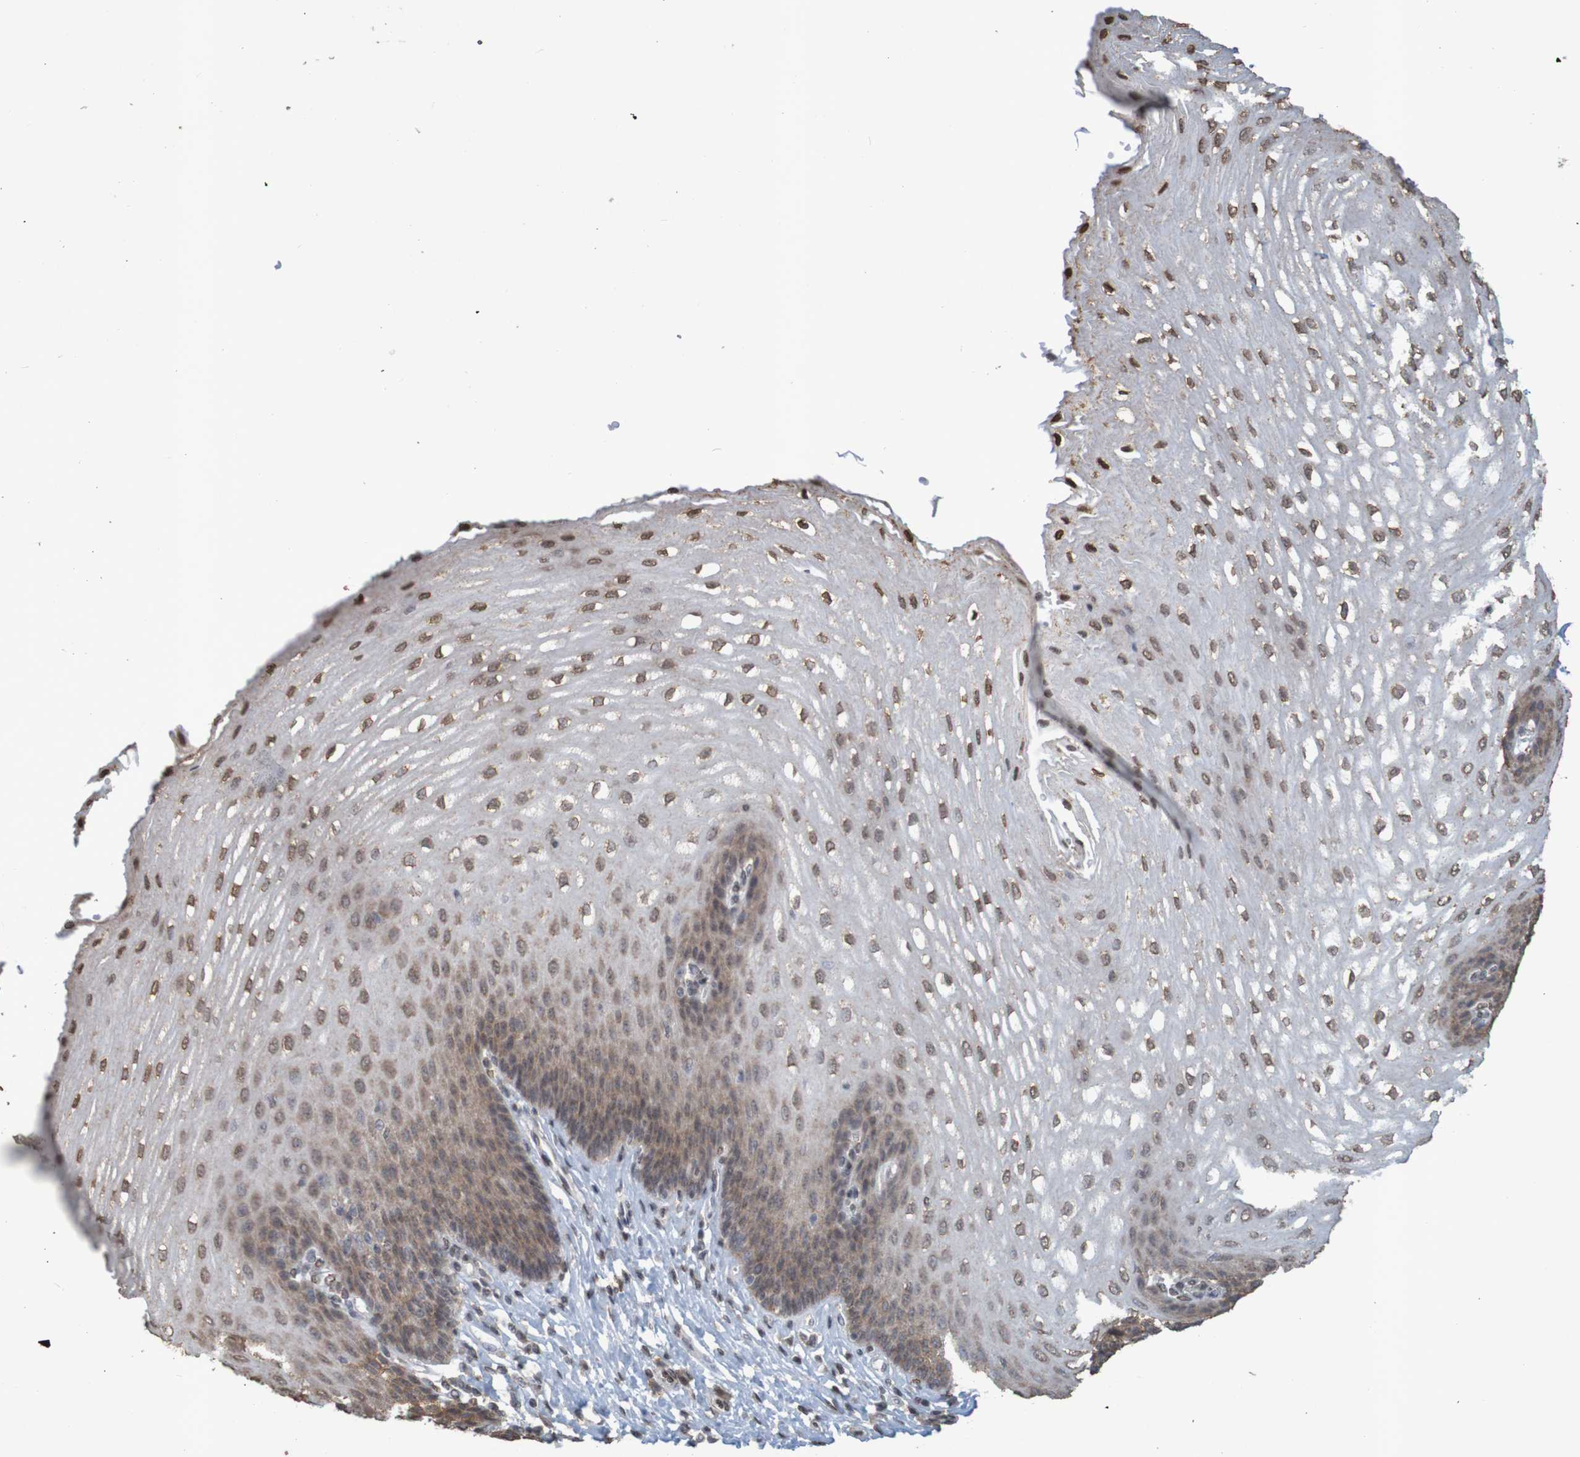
{"staining": {"intensity": "moderate", "quantity": ">75%", "location": "cytoplasmic/membranous,nuclear"}, "tissue": "esophagus", "cell_type": "Squamous epithelial cells", "image_type": "normal", "snomed": [{"axis": "morphology", "description": "Normal tissue, NOS"}, {"axis": "topography", "description": "Esophagus"}], "caption": "Moderate cytoplasmic/membranous,nuclear positivity is present in approximately >75% of squamous epithelial cells in normal esophagus.", "gene": "GFI1", "patient": {"sex": "male", "age": 54}}